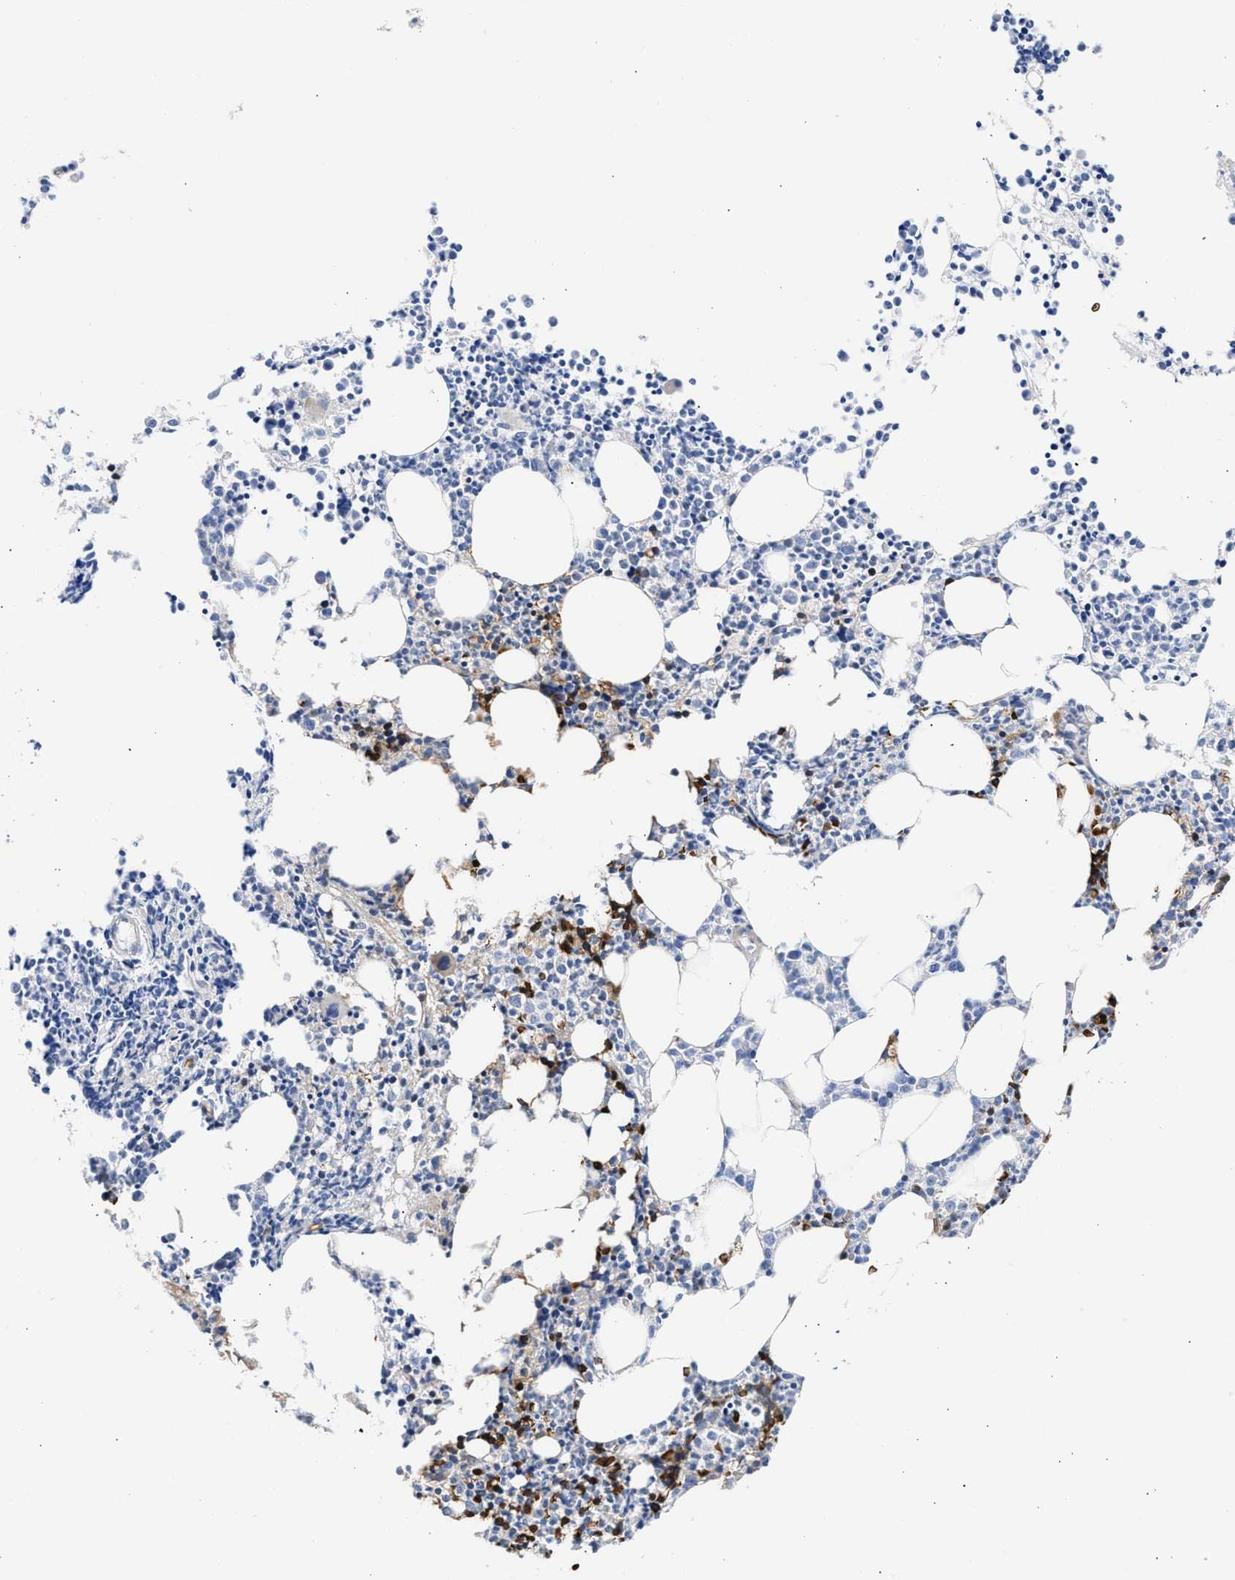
{"staining": {"intensity": "moderate", "quantity": "25%-75%", "location": "cytoplasmic/membranous"}, "tissue": "bone marrow", "cell_type": "Hematopoietic cells", "image_type": "normal", "snomed": [{"axis": "morphology", "description": "Normal tissue, NOS"}, {"axis": "morphology", "description": "Inflammation, NOS"}, {"axis": "topography", "description": "Bone marrow"}], "caption": "This photomicrograph exhibits immunohistochemistry (IHC) staining of unremarkable bone marrow, with medium moderate cytoplasmic/membranous expression in approximately 25%-75% of hematopoietic cells.", "gene": "BTG3", "patient": {"sex": "female", "age": 53}}